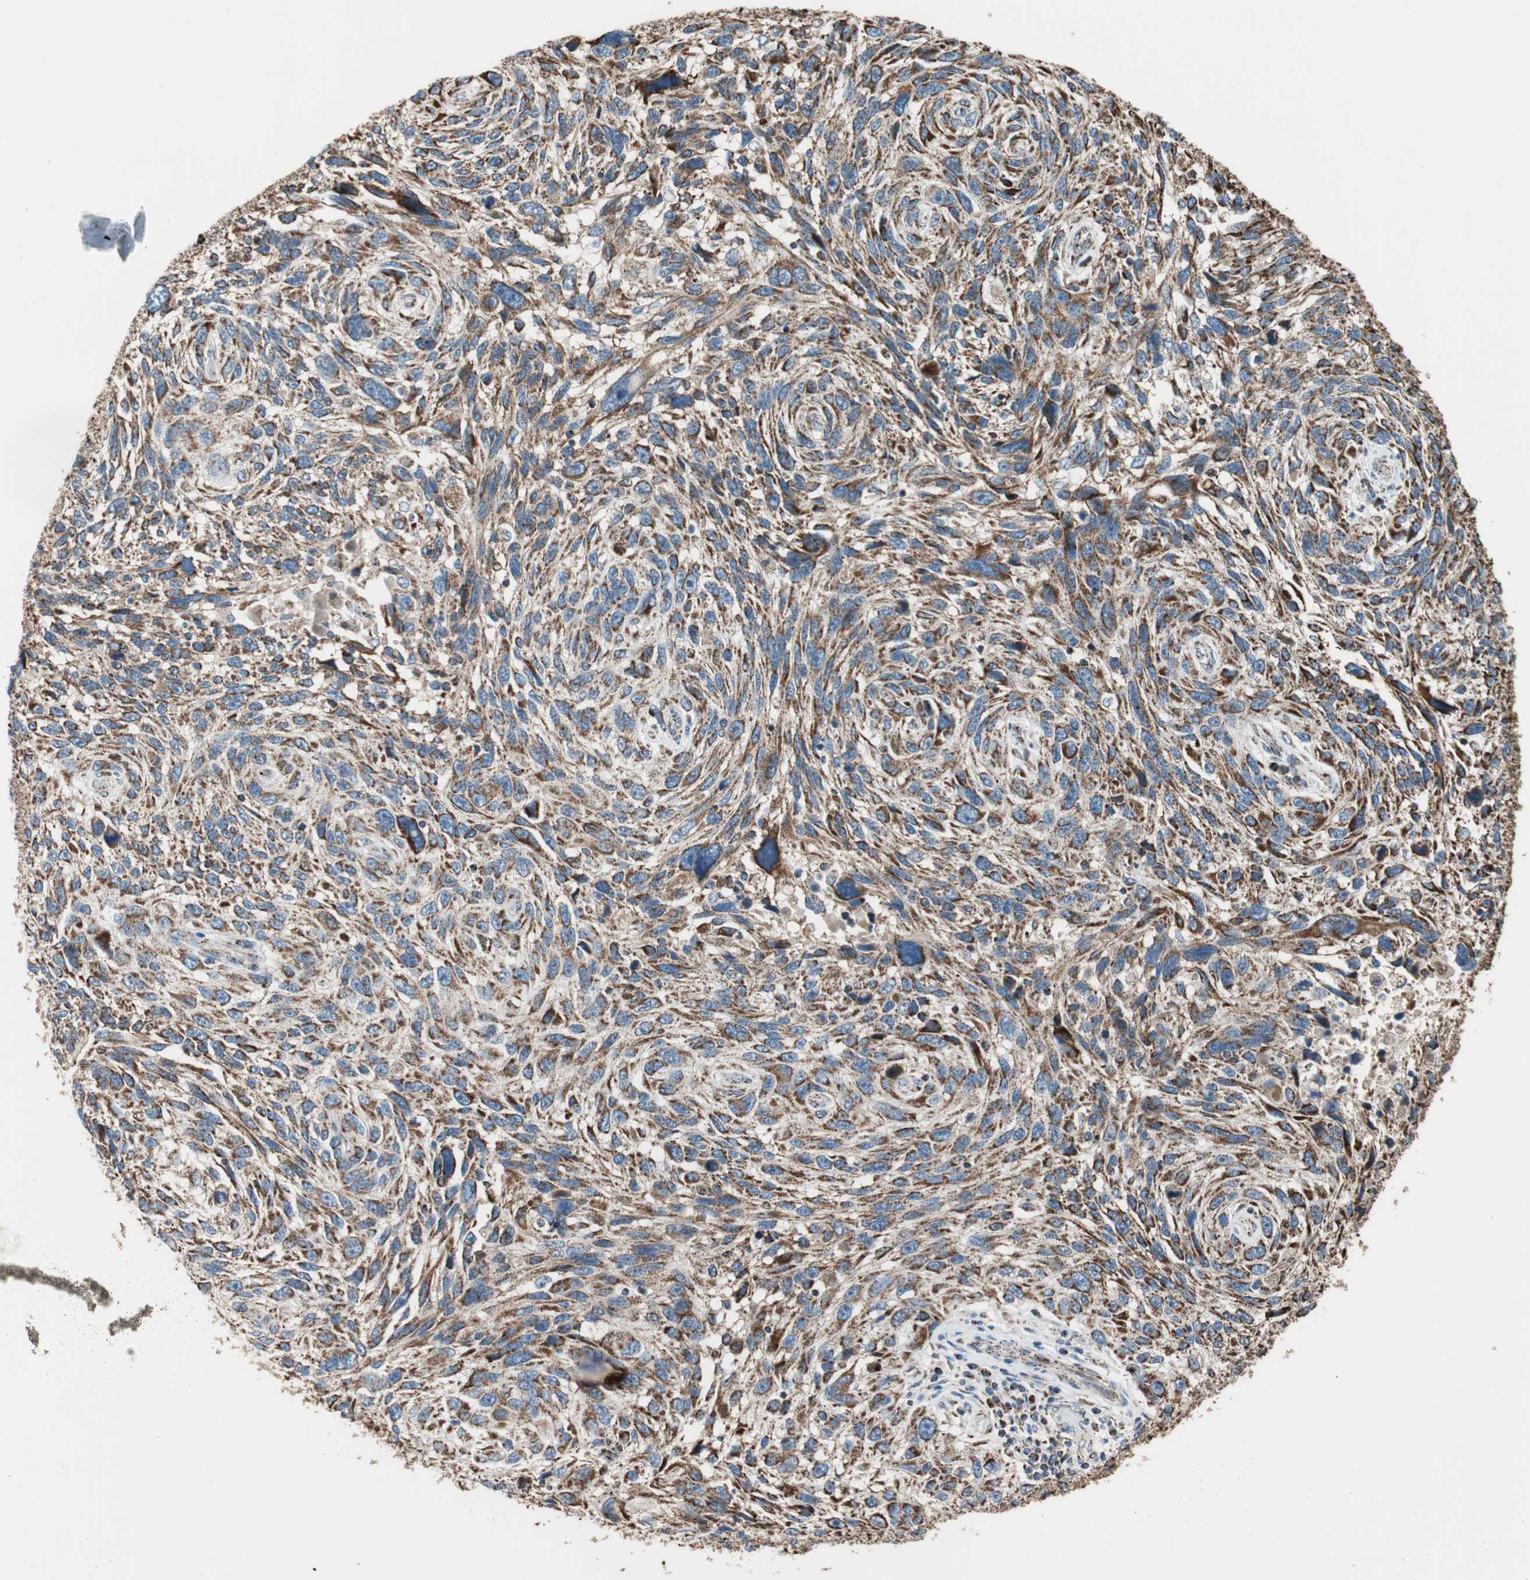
{"staining": {"intensity": "strong", "quantity": ">75%", "location": "cytoplasmic/membranous"}, "tissue": "melanoma", "cell_type": "Tumor cells", "image_type": "cancer", "snomed": [{"axis": "morphology", "description": "Malignant melanoma, NOS"}, {"axis": "topography", "description": "Skin"}], "caption": "Immunohistochemical staining of melanoma reveals high levels of strong cytoplasmic/membranous protein positivity in about >75% of tumor cells.", "gene": "PCSK4", "patient": {"sex": "male", "age": 53}}